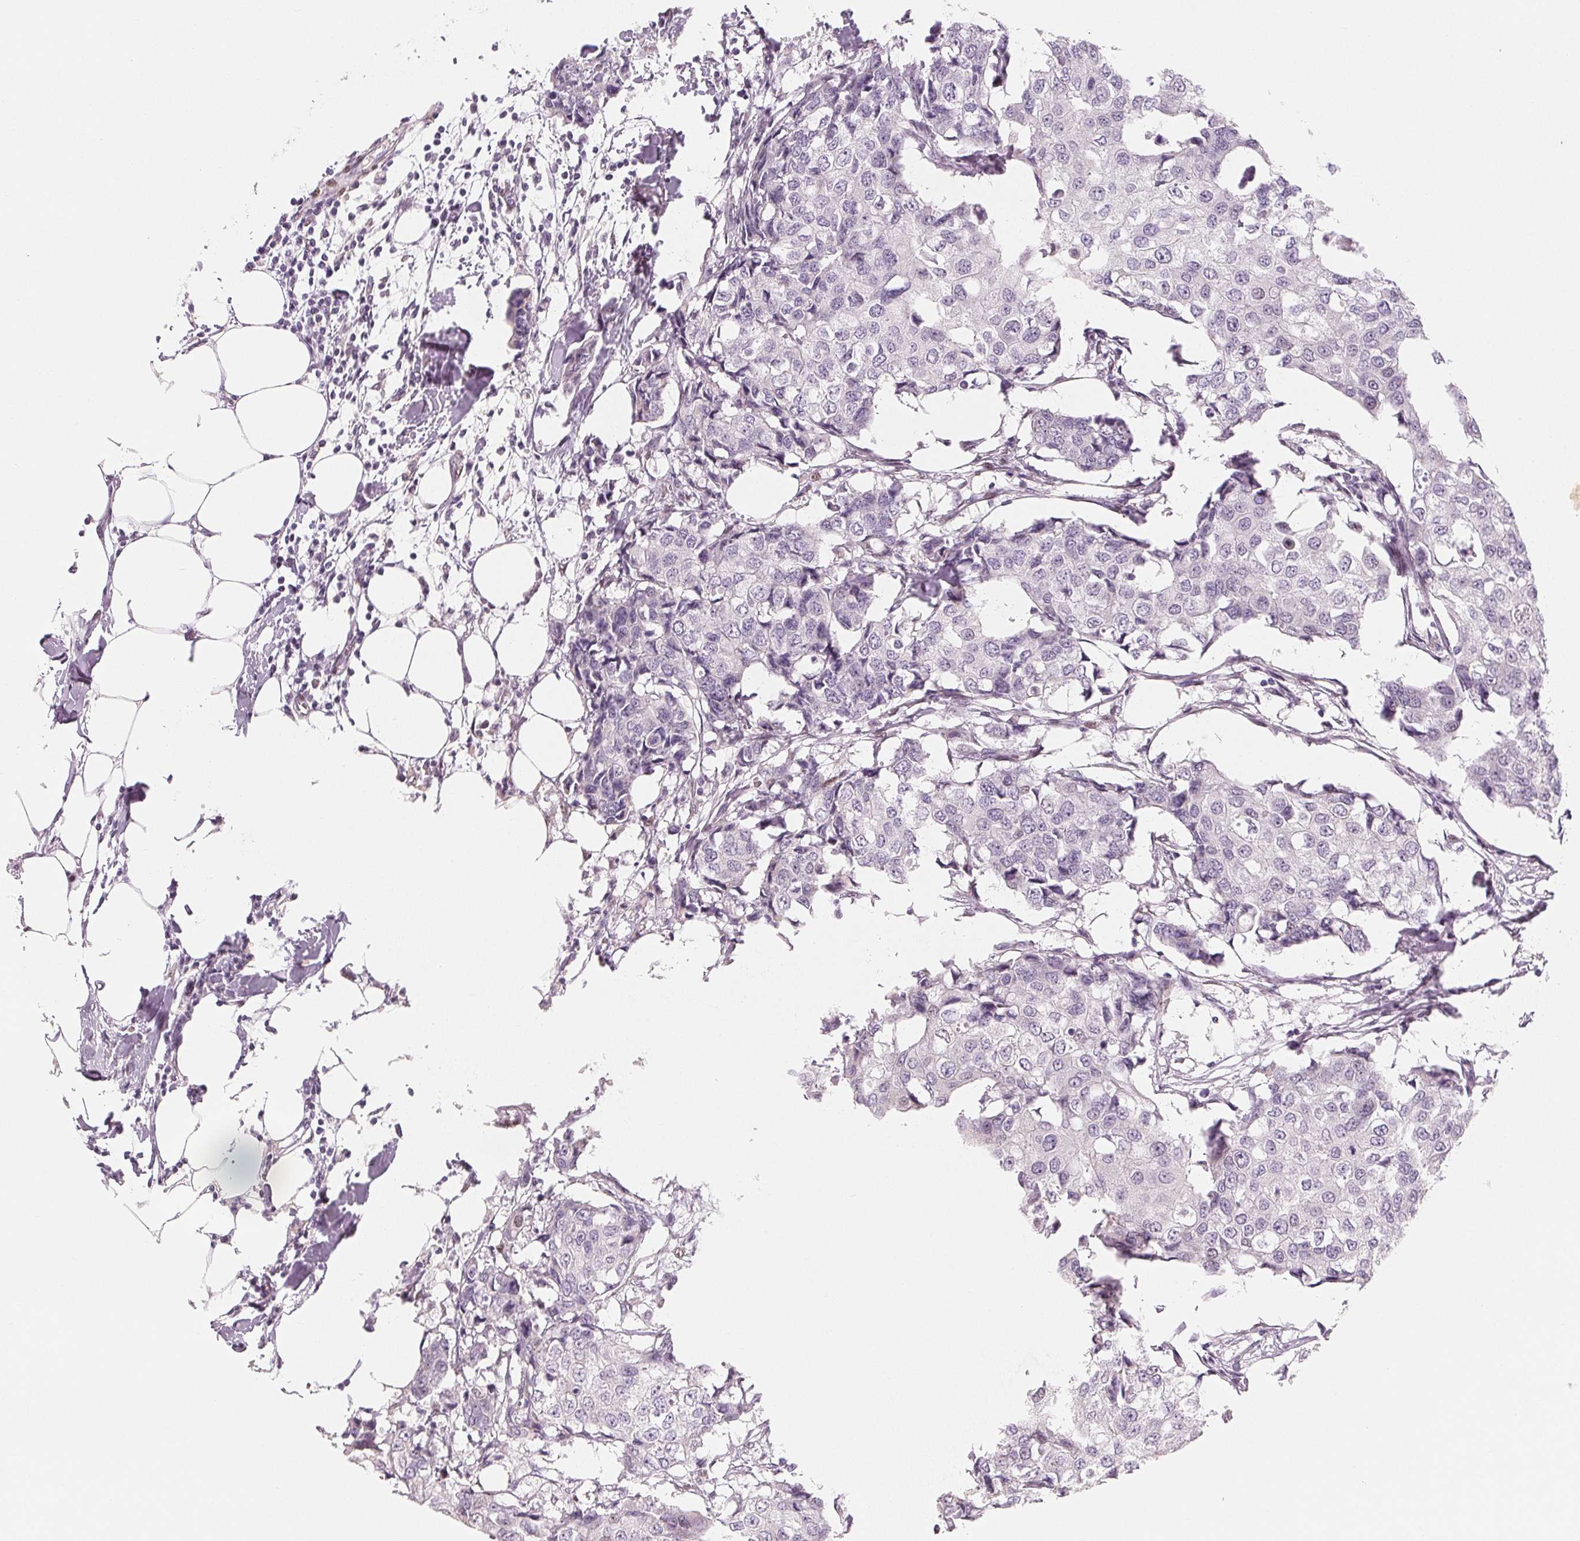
{"staining": {"intensity": "negative", "quantity": "none", "location": "none"}, "tissue": "breast cancer", "cell_type": "Tumor cells", "image_type": "cancer", "snomed": [{"axis": "morphology", "description": "Duct carcinoma"}, {"axis": "topography", "description": "Breast"}], "caption": "Immunohistochemistry (IHC) of human invasive ductal carcinoma (breast) exhibits no positivity in tumor cells.", "gene": "SMARCD3", "patient": {"sex": "female", "age": 27}}